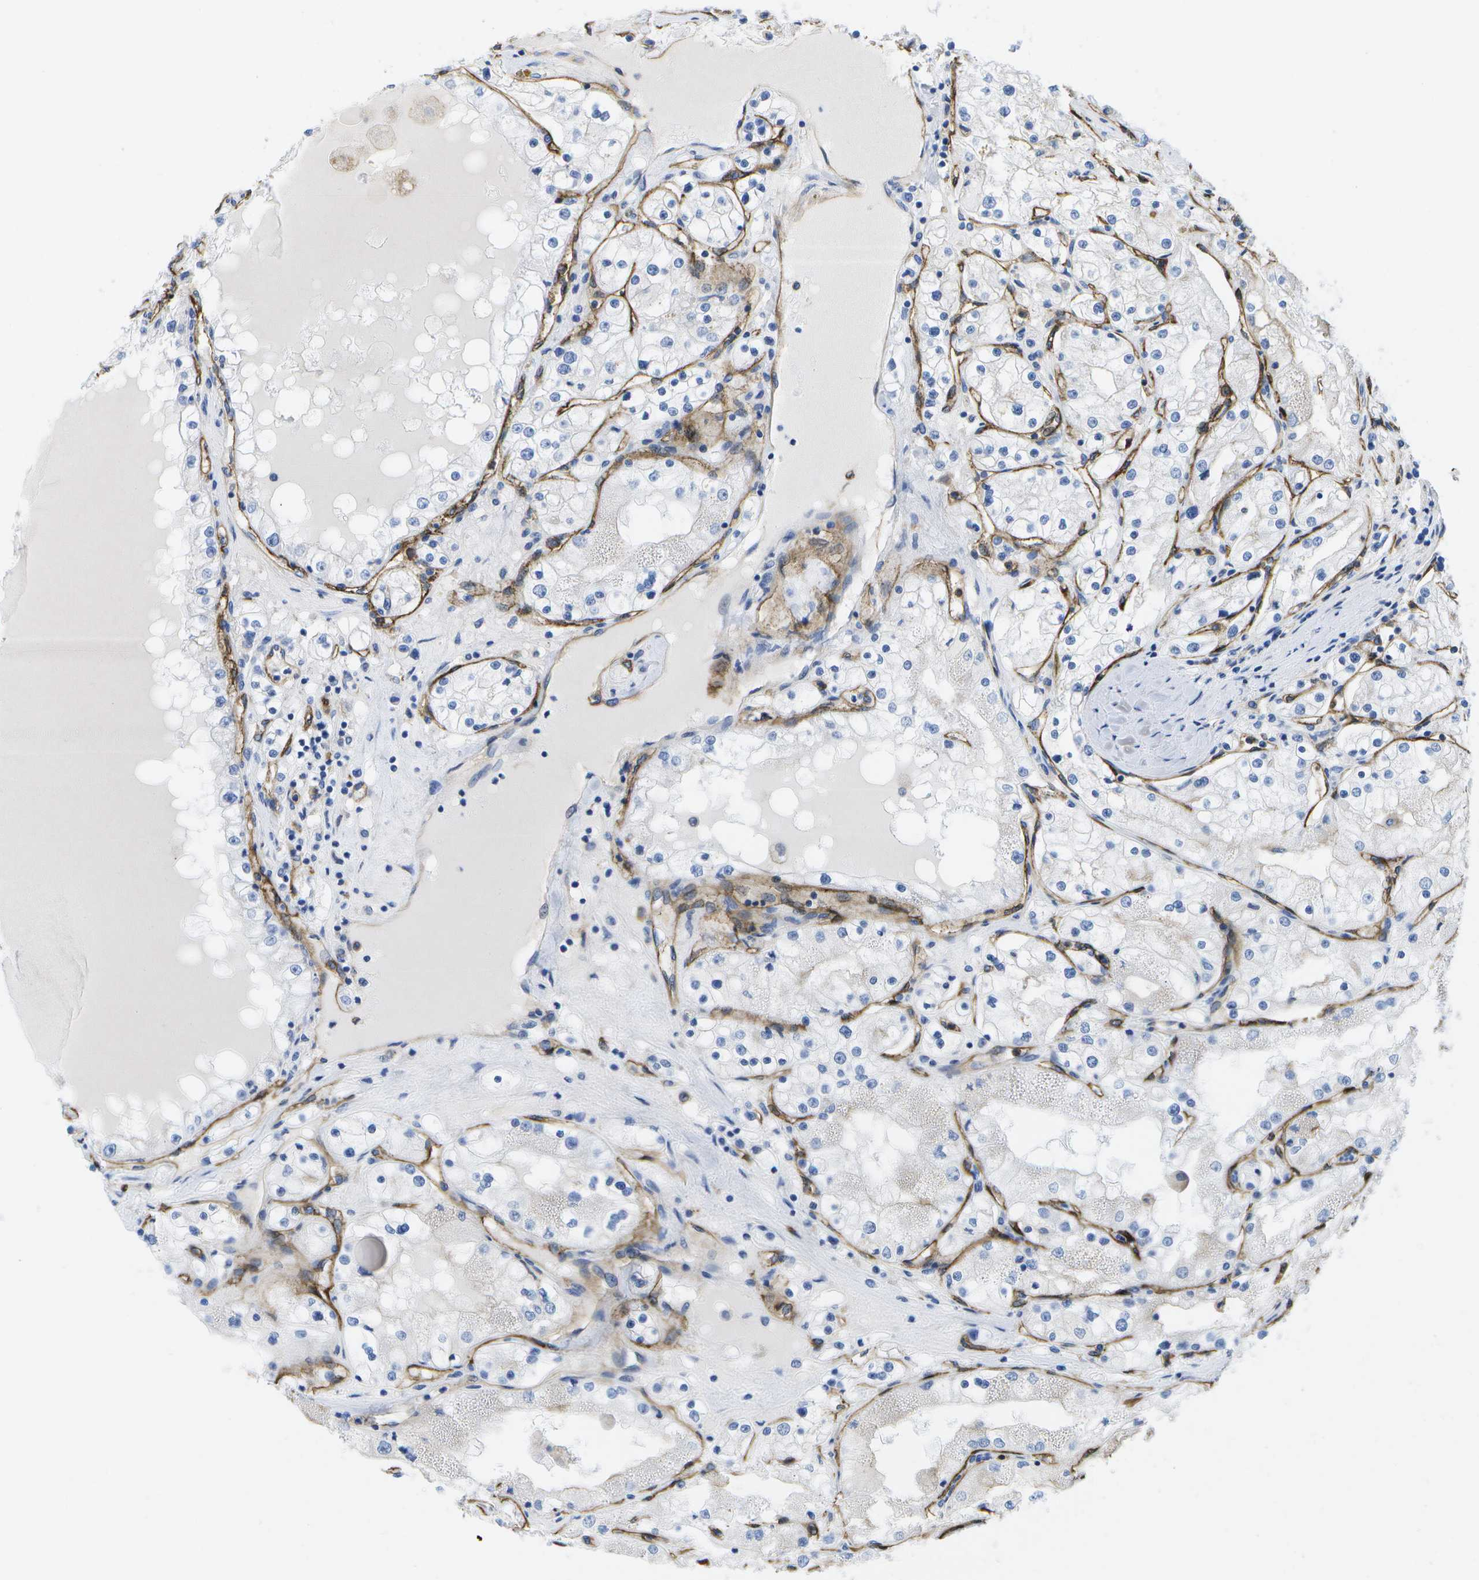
{"staining": {"intensity": "negative", "quantity": "none", "location": "none"}, "tissue": "renal cancer", "cell_type": "Tumor cells", "image_type": "cancer", "snomed": [{"axis": "morphology", "description": "Adenocarcinoma, NOS"}, {"axis": "topography", "description": "Kidney"}], "caption": "There is no significant staining in tumor cells of renal cancer (adenocarcinoma).", "gene": "DYSF", "patient": {"sex": "male", "age": 68}}